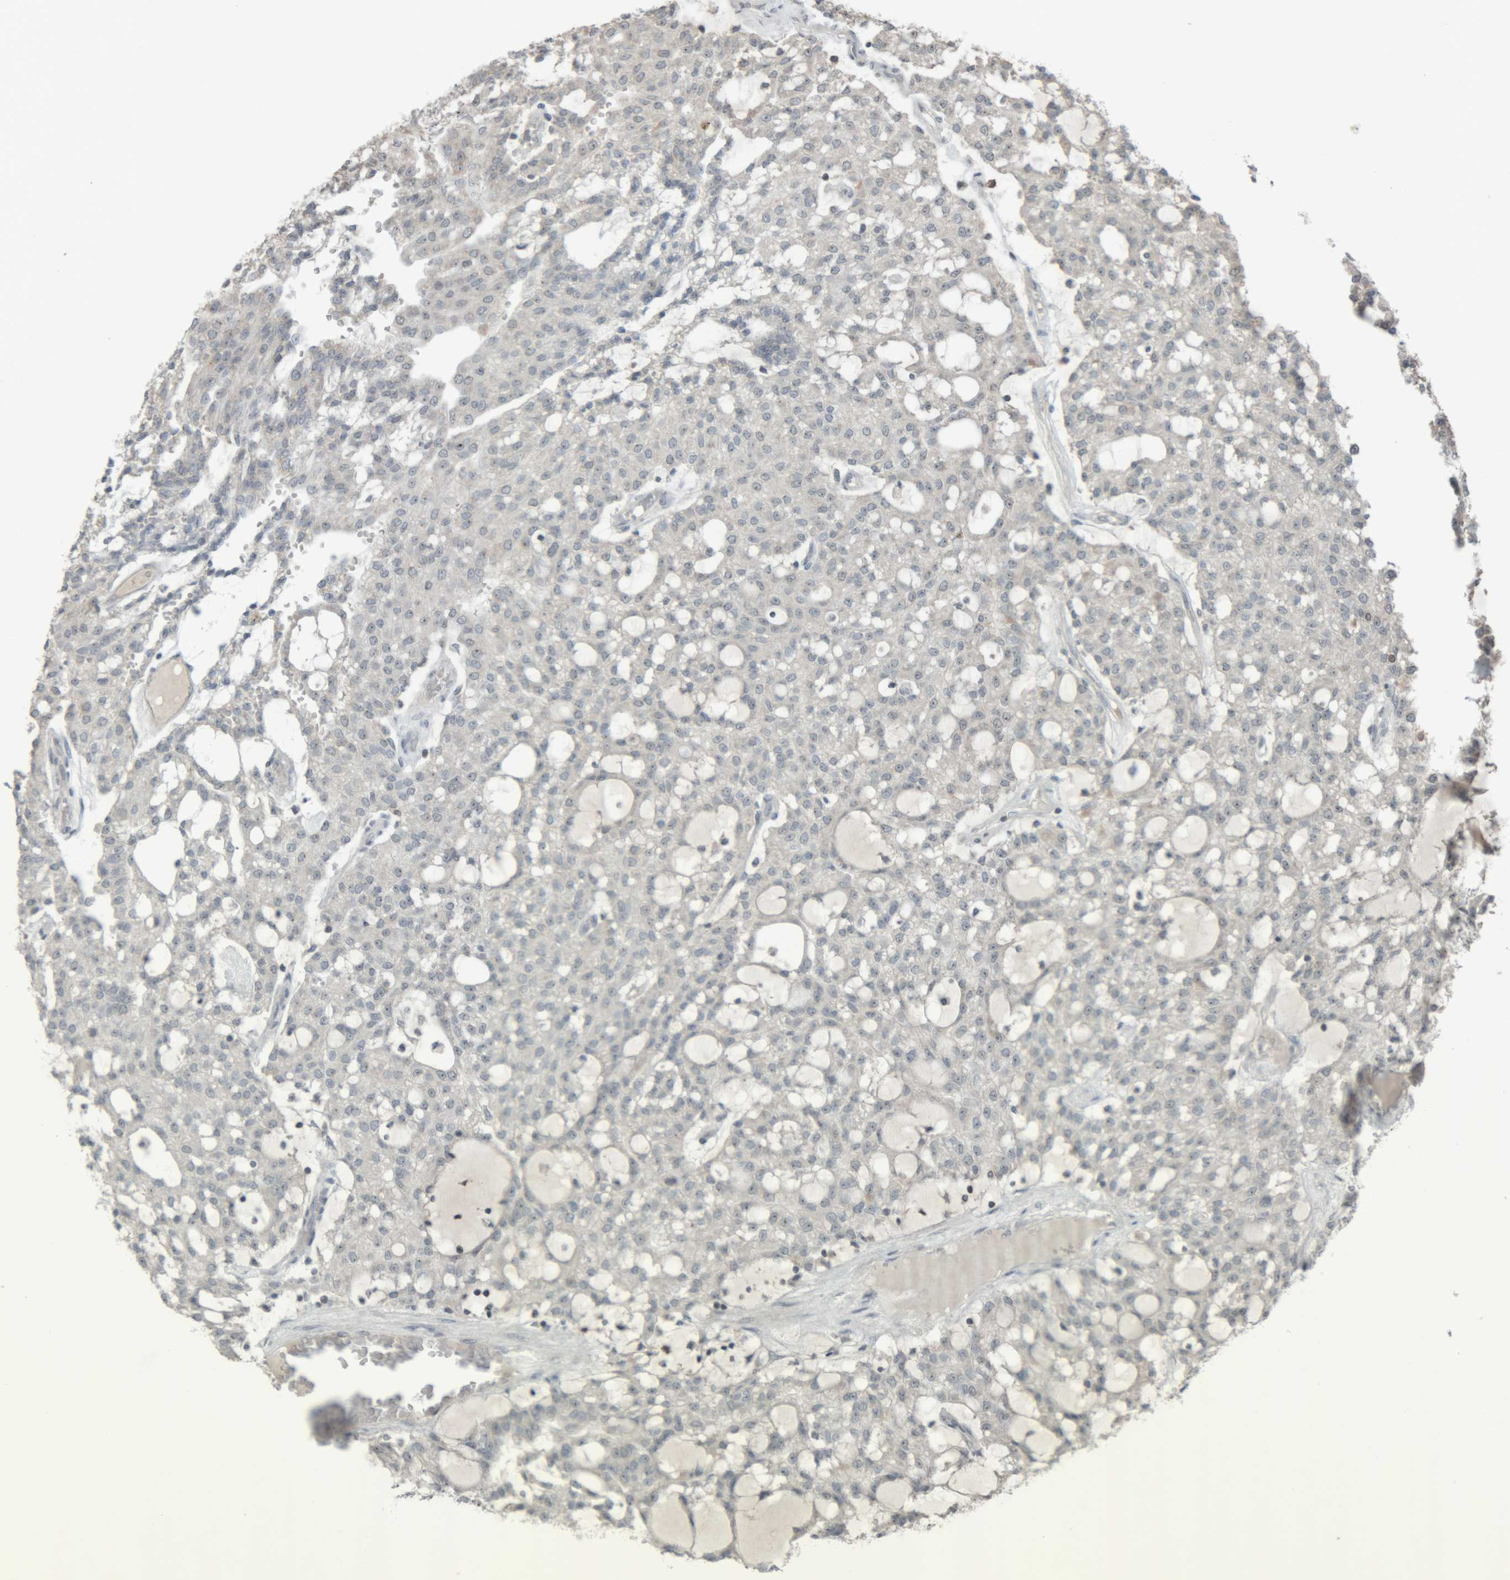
{"staining": {"intensity": "negative", "quantity": "none", "location": "none"}, "tissue": "renal cancer", "cell_type": "Tumor cells", "image_type": "cancer", "snomed": [{"axis": "morphology", "description": "Adenocarcinoma, NOS"}, {"axis": "topography", "description": "Kidney"}], "caption": "Tumor cells are negative for brown protein staining in renal adenocarcinoma.", "gene": "RPF1", "patient": {"sex": "male", "age": 63}}